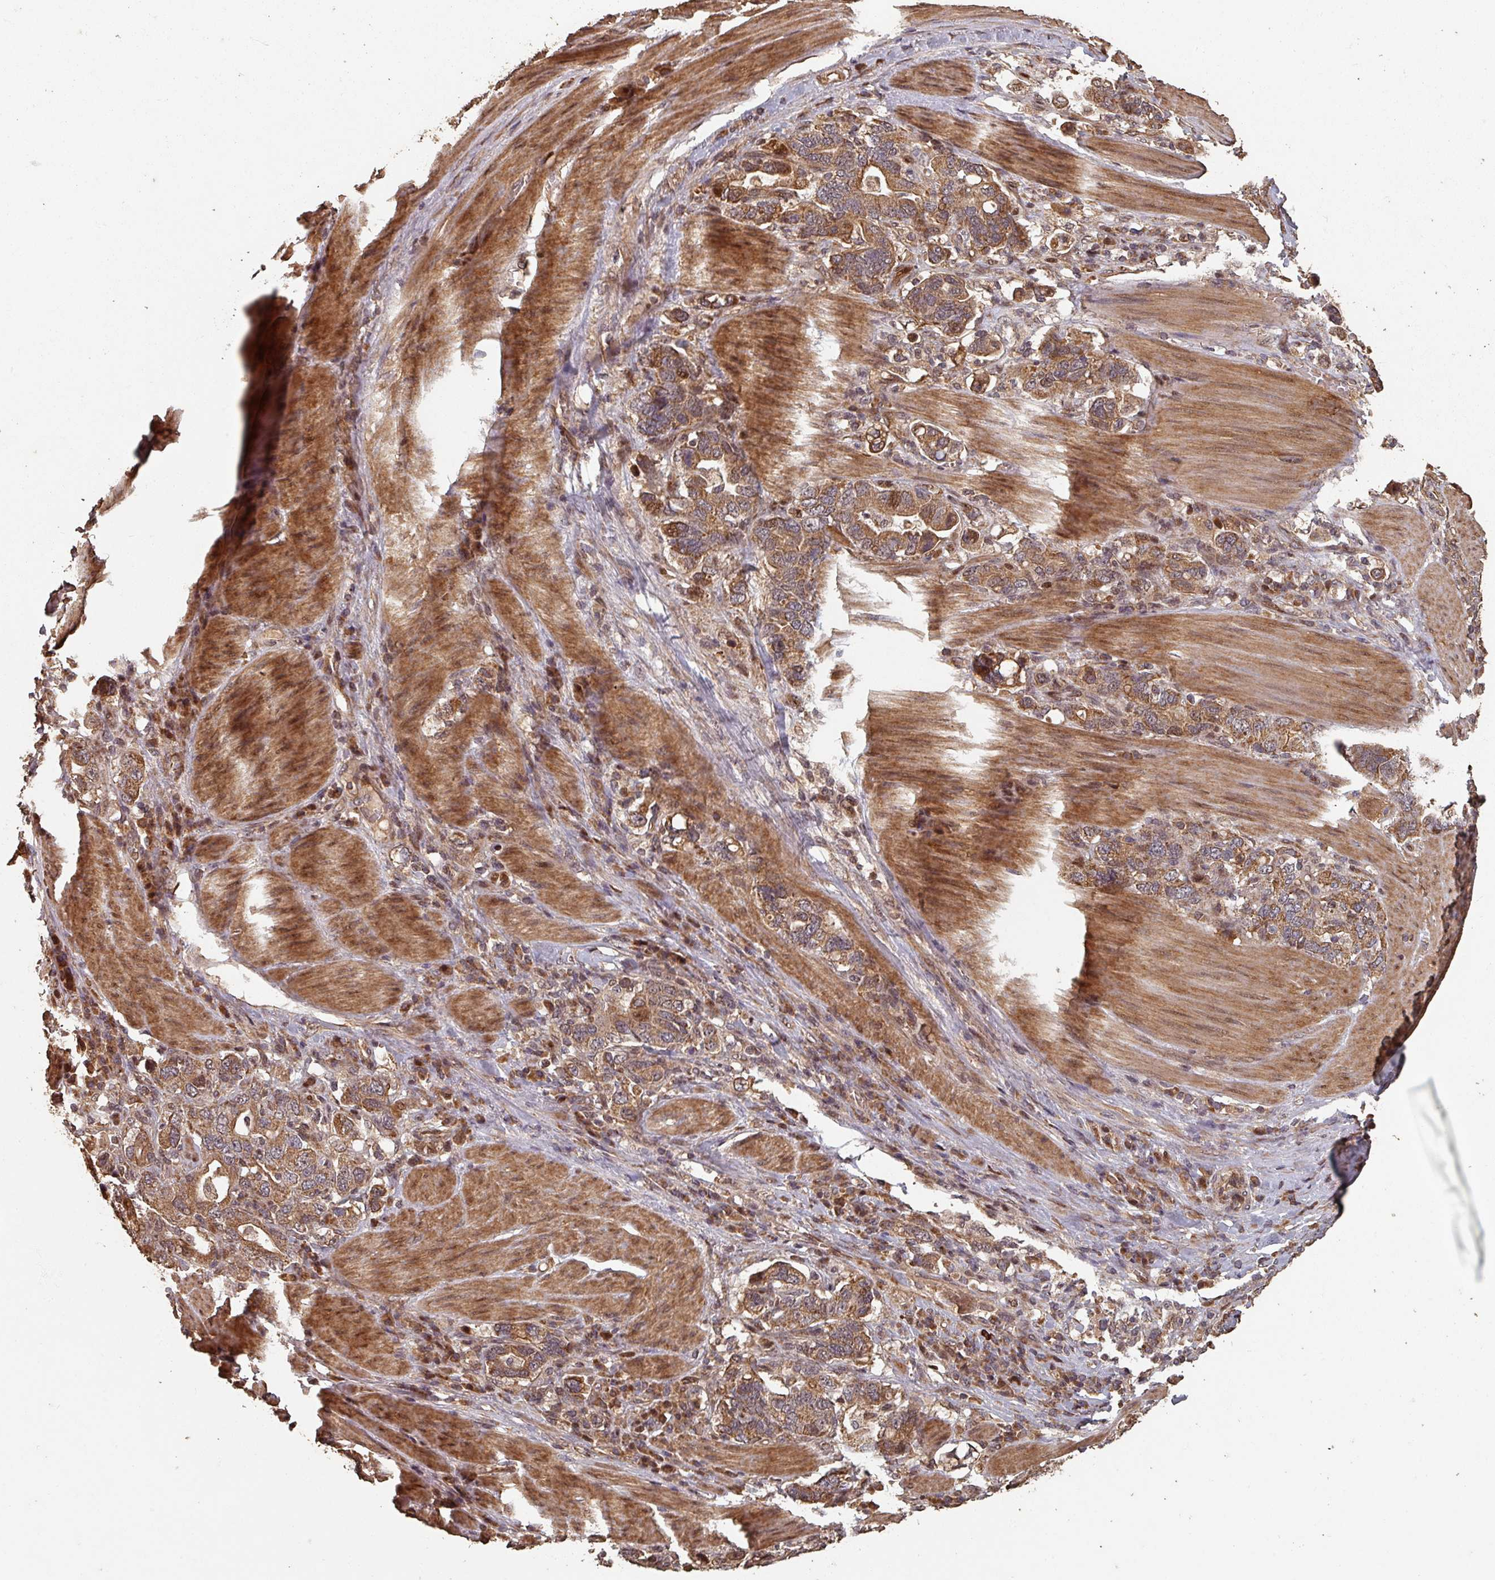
{"staining": {"intensity": "strong", "quantity": ">75%", "location": "cytoplasmic/membranous"}, "tissue": "stomach cancer", "cell_type": "Tumor cells", "image_type": "cancer", "snomed": [{"axis": "morphology", "description": "Adenocarcinoma, NOS"}, {"axis": "topography", "description": "Stomach, upper"}, {"axis": "topography", "description": "Stomach"}], "caption": "Human stomach cancer (adenocarcinoma) stained with a brown dye exhibits strong cytoplasmic/membranous positive positivity in approximately >75% of tumor cells.", "gene": "EID1", "patient": {"sex": "male", "age": 62}}